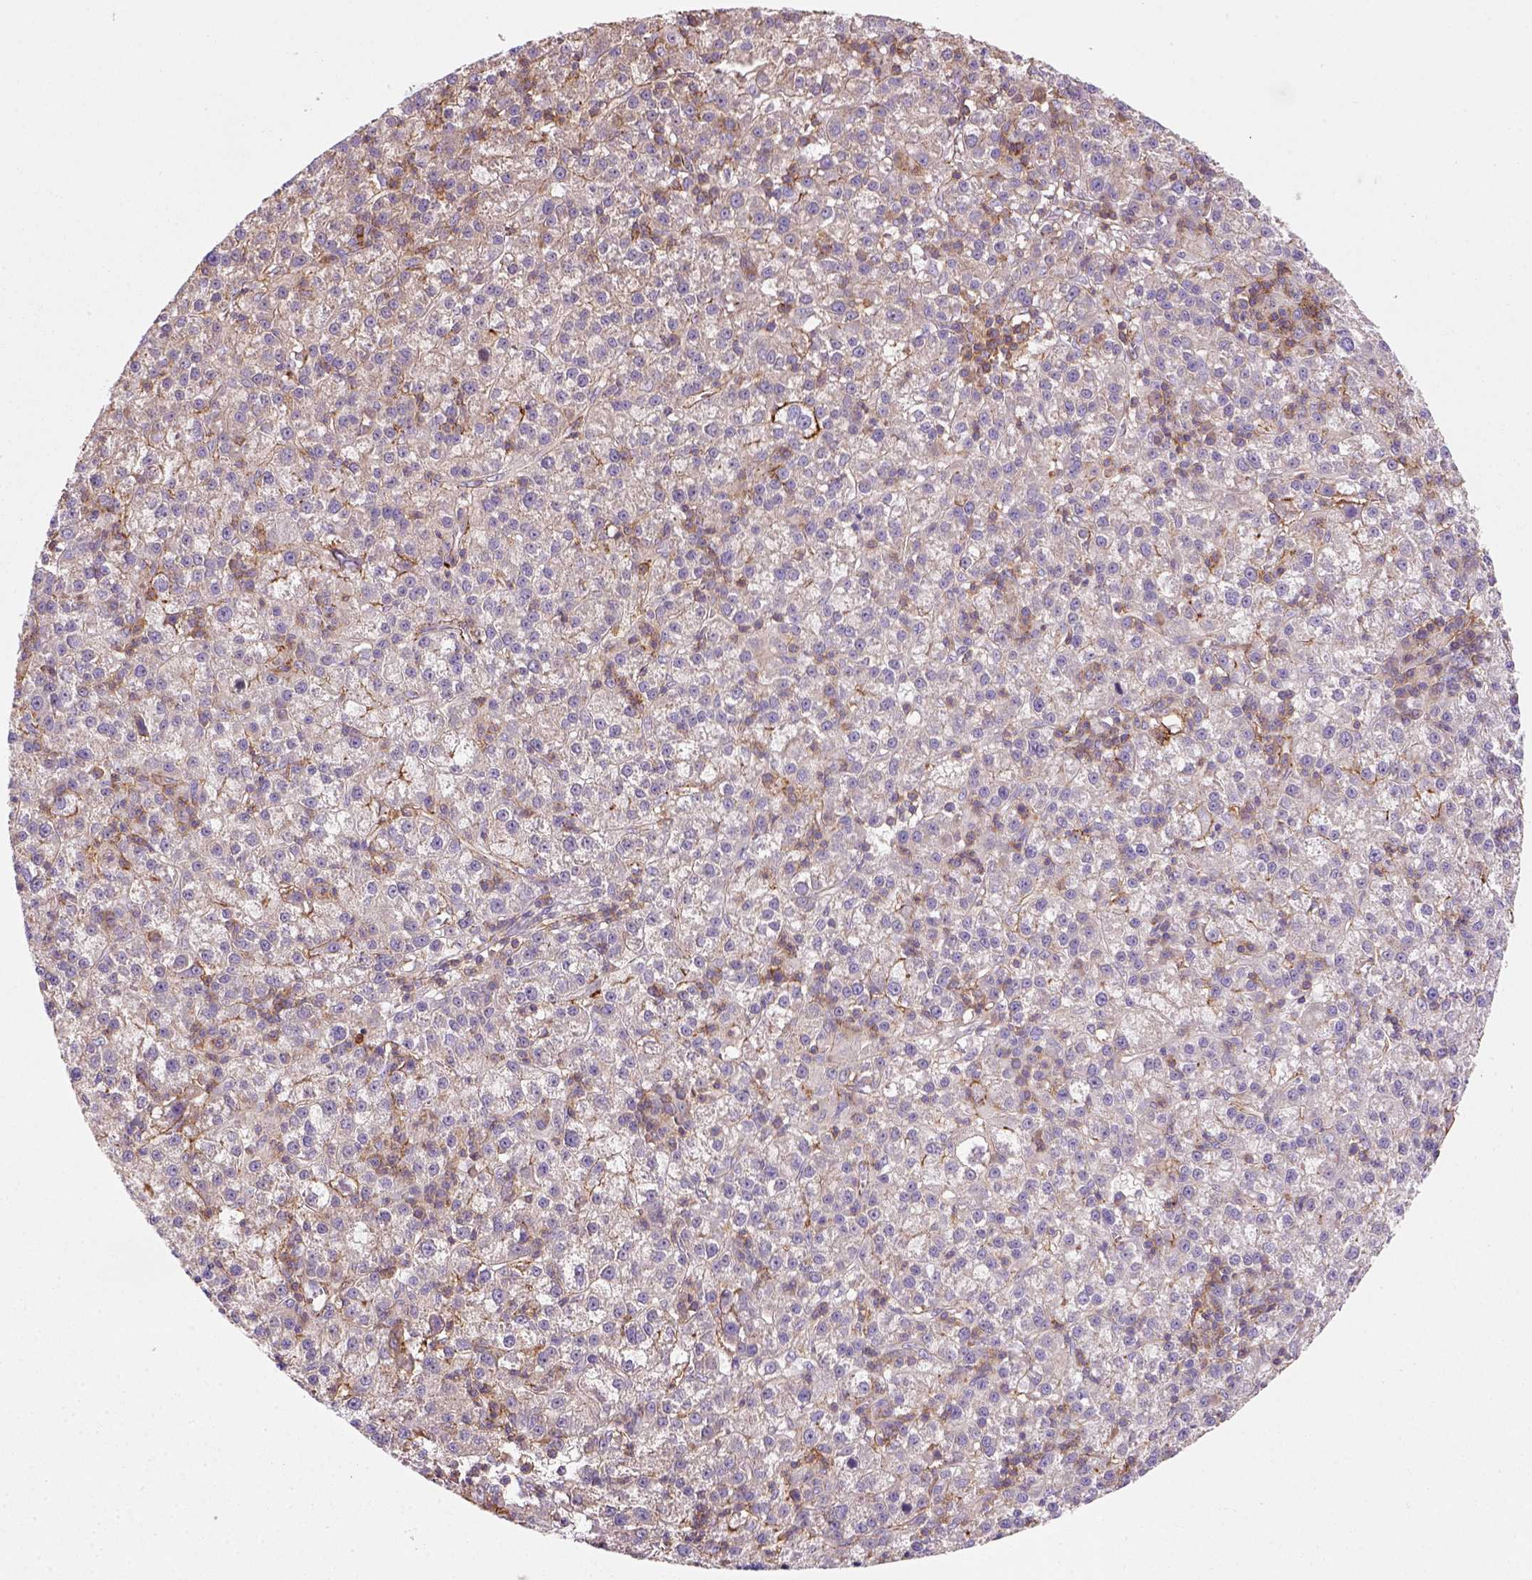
{"staining": {"intensity": "moderate", "quantity": "<25%", "location": "cytoplasmic/membranous"}, "tissue": "liver cancer", "cell_type": "Tumor cells", "image_type": "cancer", "snomed": [{"axis": "morphology", "description": "Carcinoma, Hepatocellular, NOS"}, {"axis": "topography", "description": "Liver"}], "caption": "Tumor cells reveal low levels of moderate cytoplasmic/membranous staining in approximately <25% of cells in hepatocellular carcinoma (liver).", "gene": "GPRC5D", "patient": {"sex": "female", "age": 60}}